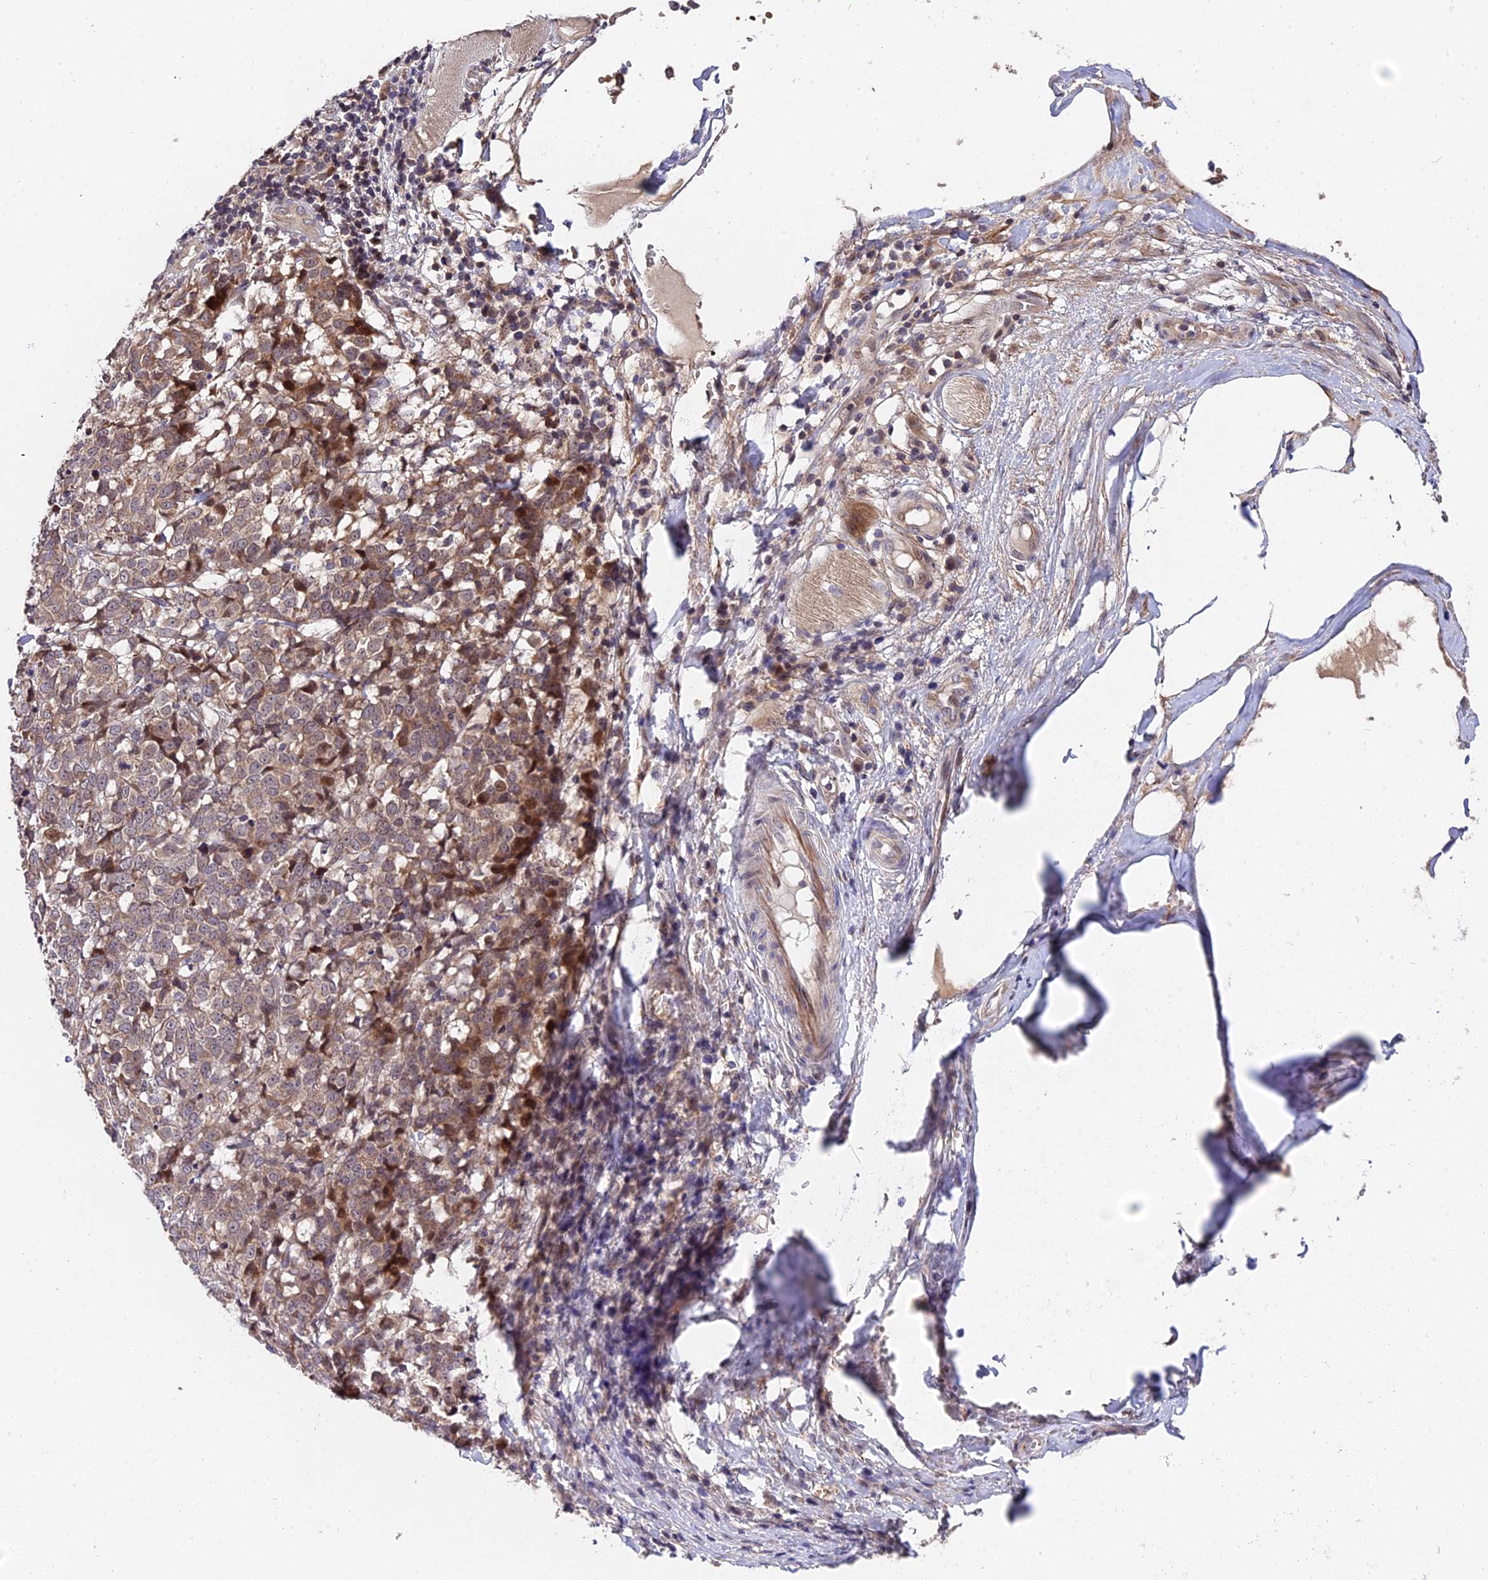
{"staining": {"intensity": "weak", "quantity": "25%-75%", "location": "cytoplasmic/membranous"}, "tissue": "melanoma", "cell_type": "Tumor cells", "image_type": "cancer", "snomed": [{"axis": "morphology", "description": "Malignant melanoma, NOS"}, {"axis": "topography", "description": "Skin"}], "caption": "Weak cytoplasmic/membranous positivity for a protein is present in approximately 25%-75% of tumor cells of malignant melanoma using immunohistochemistry (IHC).", "gene": "TRMT1", "patient": {"sex": "female", "age": 72}}